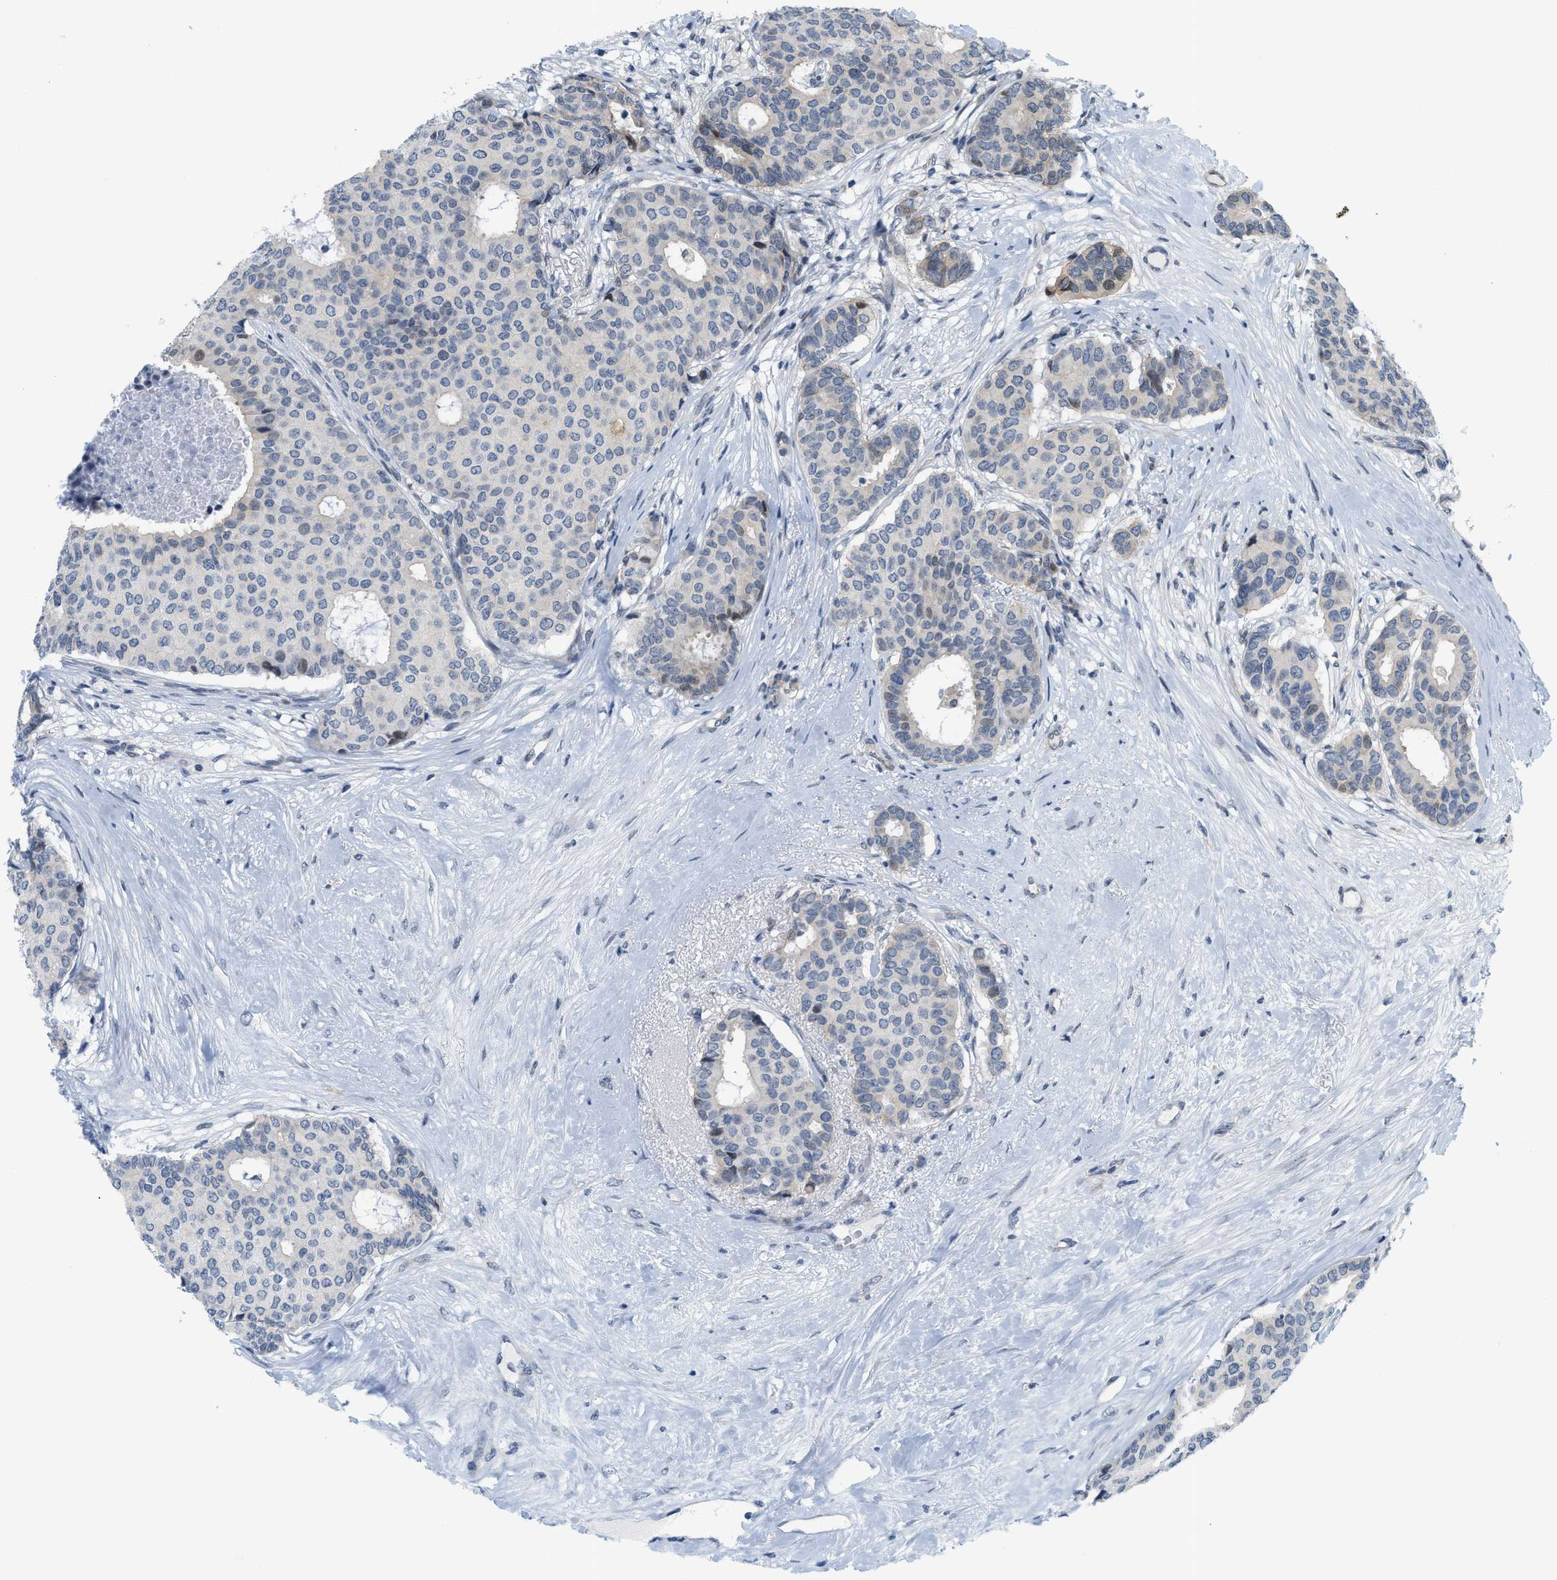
{"staining": {"intensity": "weak", "quantity": "<25%", "location": "nuclear"}, "tissue": "breast cancer", "cell_type": "Tumor cells", "image_type": "cancer", "snomed": [{"axis": "morphology", "description": "Duct carcinoma"}, {"axis": "topography", "description": "Breast"}], "caption": "This is a image of IHC staining of breast cancer (infiltrating ductal carcinoma), which shows no expression in tumor cells.", "gene": "KMT2A", "patient": {"sex": "female", "age": 75}}